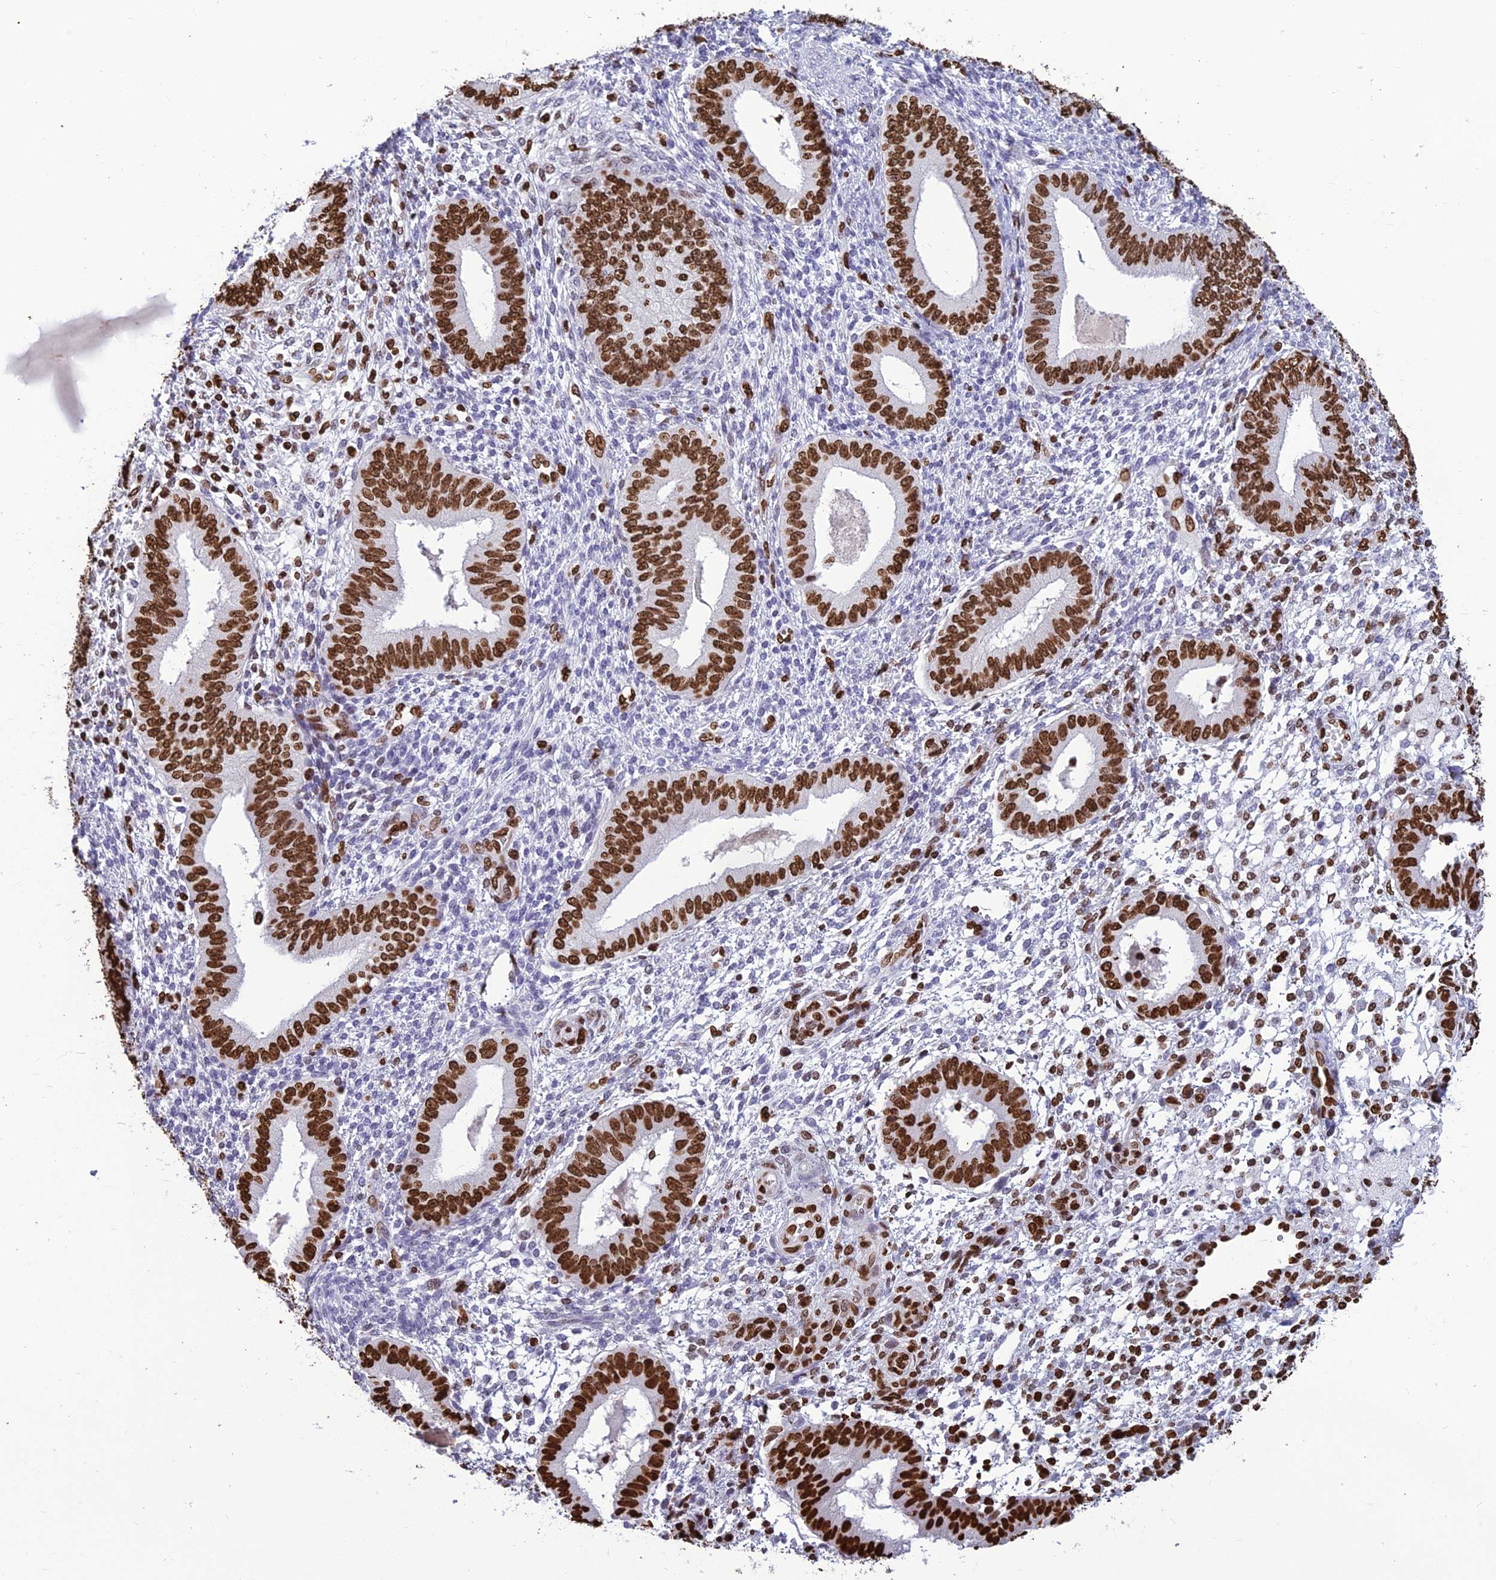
{"staining": {"intensity": "moderate", "quantity": "25%-75%", "location": "nuclear"}, "tissue": "endometrium", "cell_type": "Cells in endometrial stroma", "image_type": "normal", "snomed": [{"axis": "morphology", "description": "Normal tissue, NOS"}, {"axis": "topography", "description": "Endometrium"}], "caption": "This micrograph demonstrates IHC staining of unremarkable human endometrium, with medium moderate nuclear positivity in approximately 25%-75% of cells in endometrial stroma.", "gene": "AKAP17A", "patient": {"sex": "female", "age": 49}}